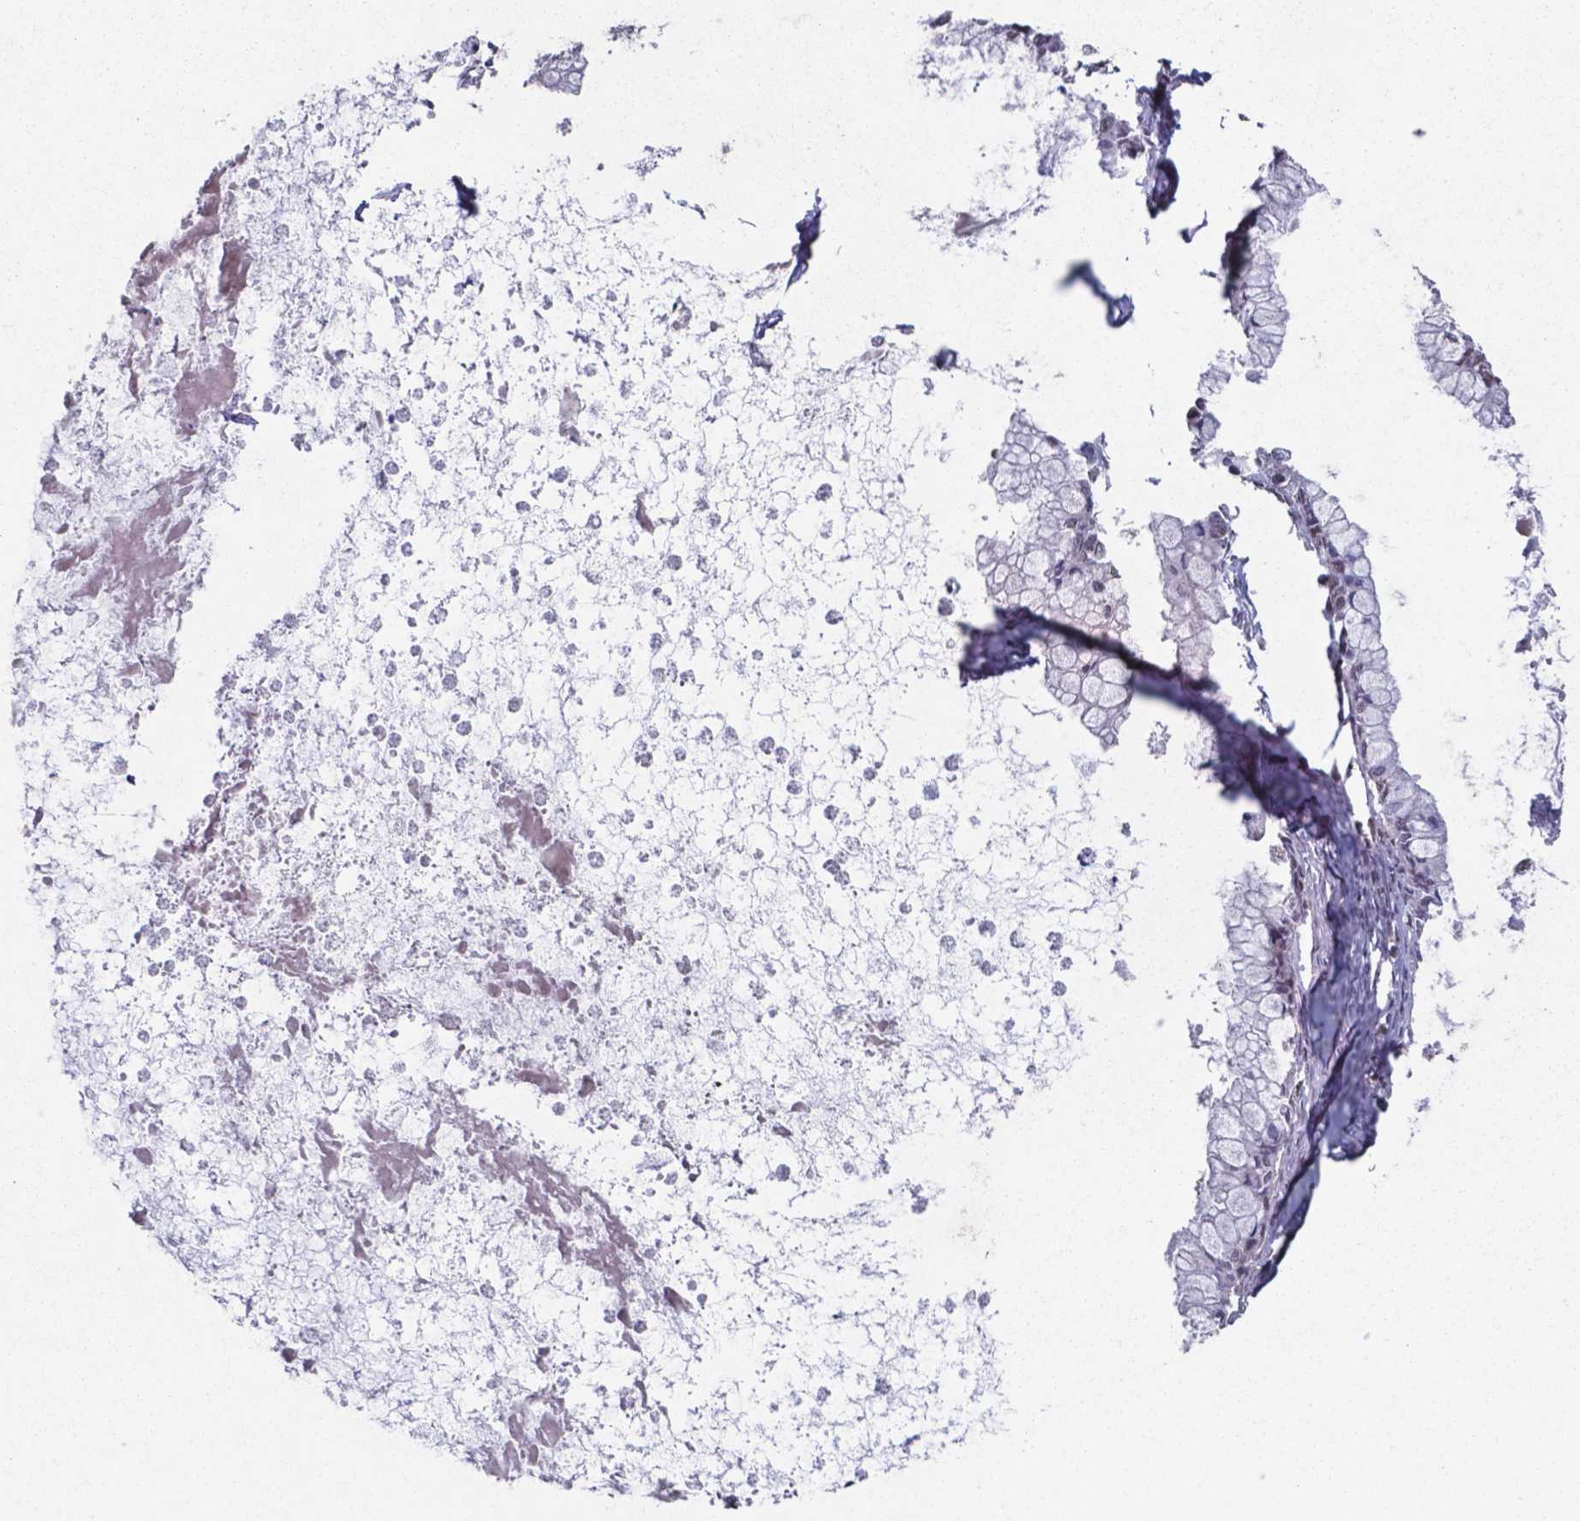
{"staining": {"intensity": "negative", "quantity": "none", "location": "none"}, "tissue": "ovarian cancer", "cell_type": "Tumor cells", "image_type": "cancer", "snomed": [{"axis": "morphology", "description": "Cystadenocarcinoma, mucinous, NOS"}, {"axis": "topography", "description": "Ovary"}], "caption": "Tumor cells show no significant expression in mucinous cystadenocarcinoma (ovarian).", "gene": "UBA1", "patient": {"sex": "female", "age": 67}}